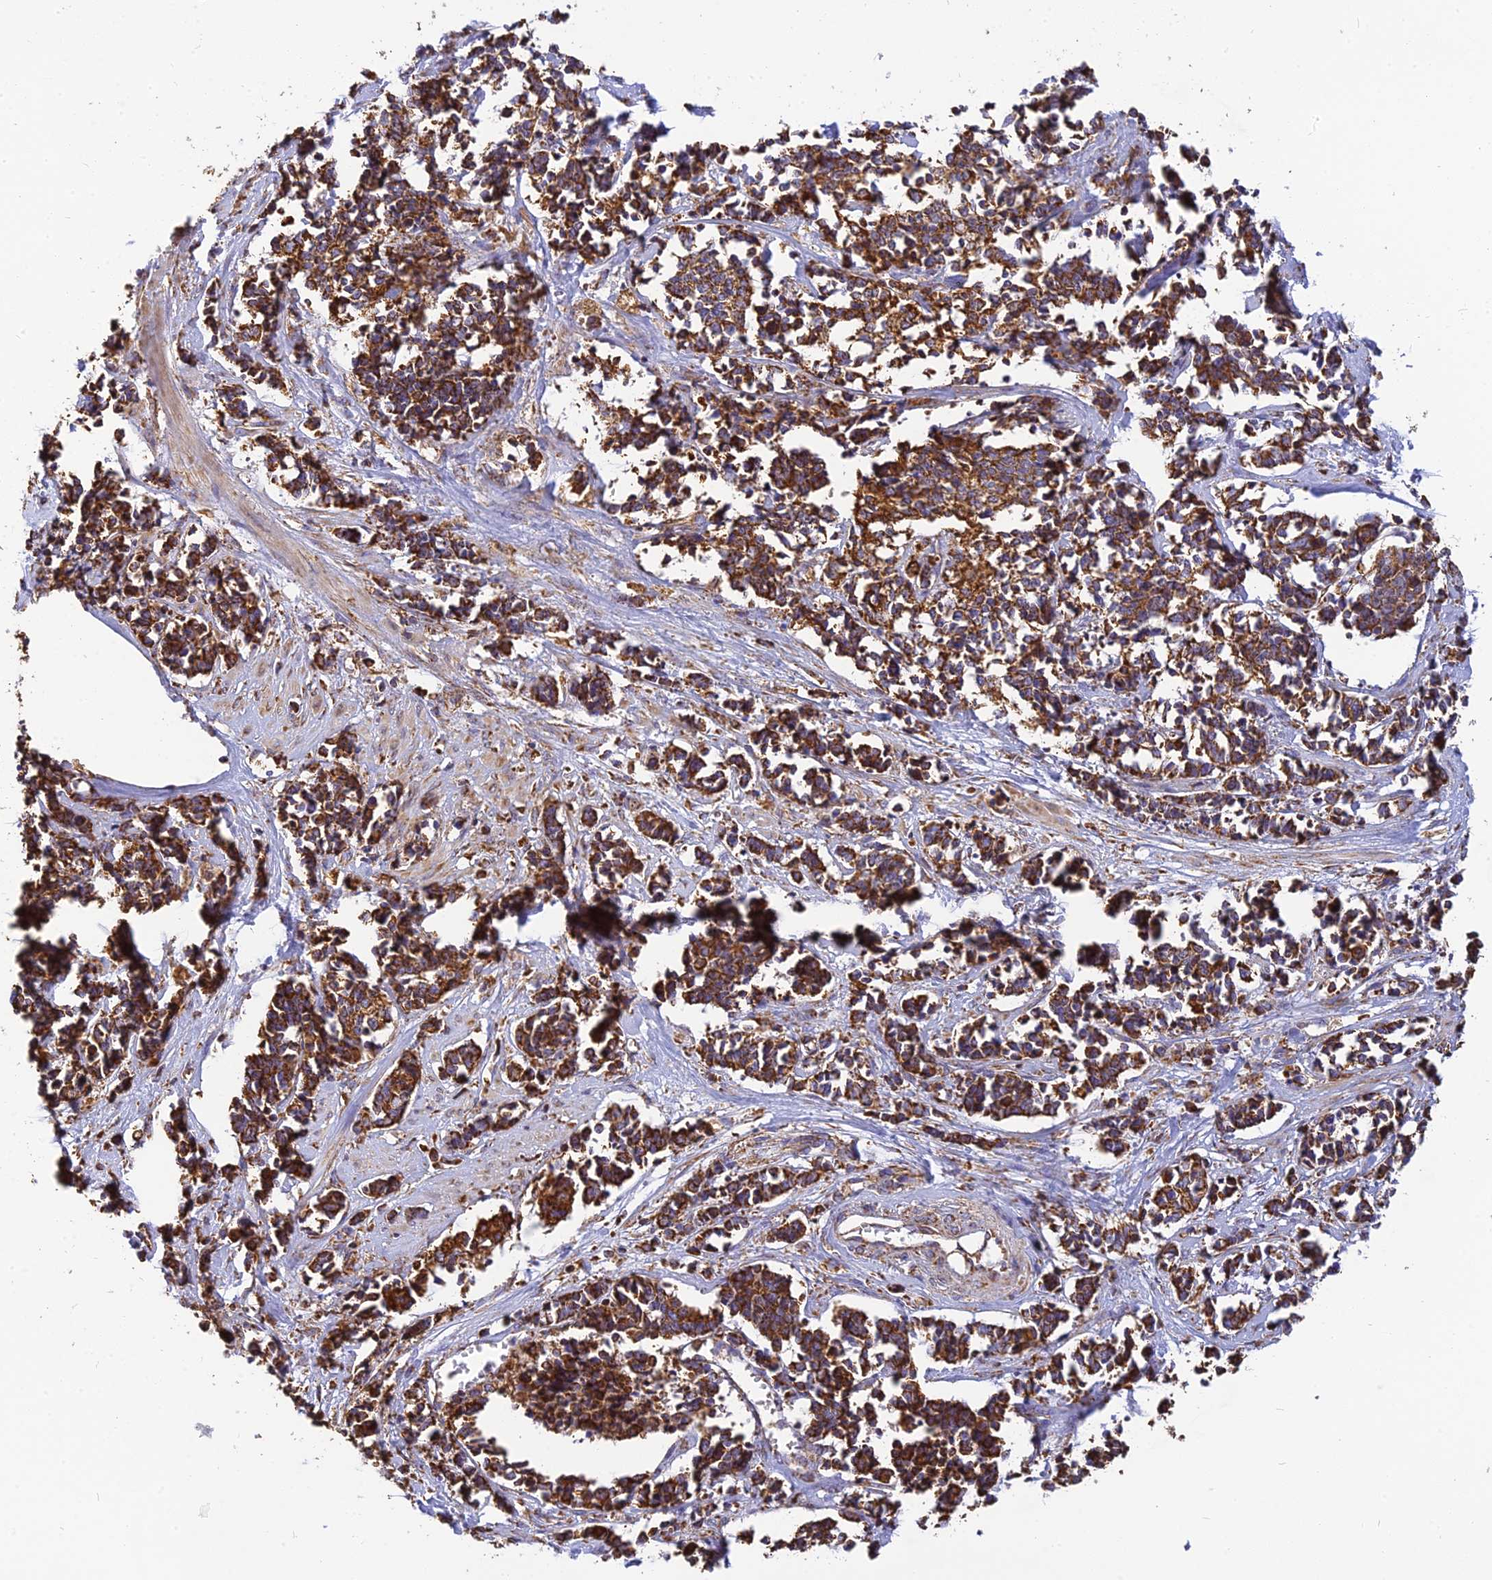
{"staining": {"intensity": "strong", "quantity": ">75%", "location": "cytoplasmic/membranous"}, "tissue": "cervical cancer", "cell_type": "Tumor cells", "image_type": "cancer", "snomed": [{"axis": "morphology", "description": "Normal tissue, NOS"}, {"axis": "morphology", "description": "Squamous cell carcinoma, NOS"}, {"axis": "topography", "description": "Cervix"}], "caption": "Cervical squamous cell carcinoma was stained to show a protein in brown. There is high levels of strong cytoplasmic/membranous positivity in approximately >75% of tumor cells.", "gene": "THUMPD2", "patient": {"sex": "female", "age": 35}}